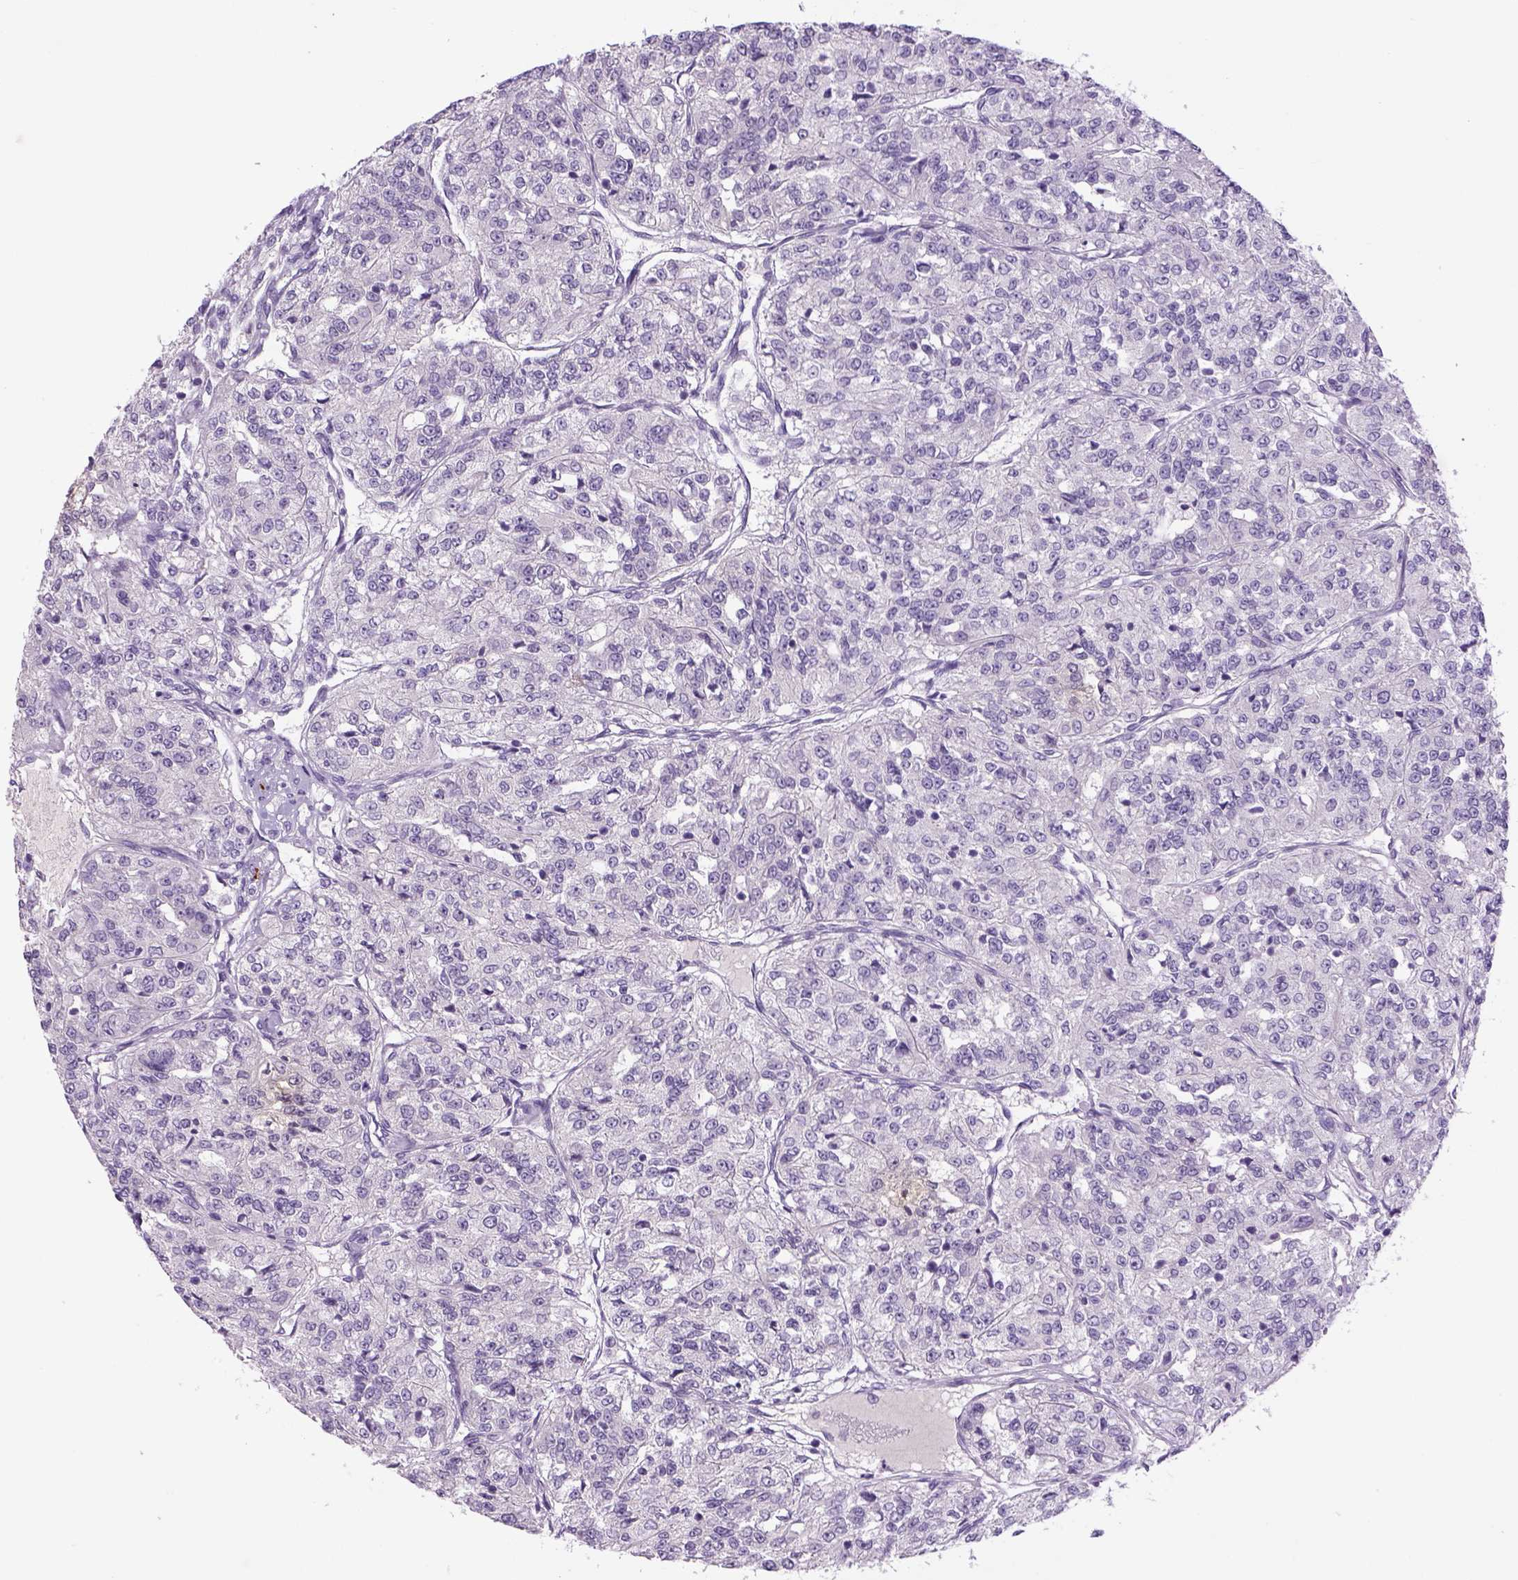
{"staining": {"intensity": "negative", "quantity": "none", "location": "none"}, "tissue": "renal cancer", "cell_type": "Tumor cells", "image_type": "cancer", "snomed": [{"axis": "morphology", "description": "Adenocarcinoma, NOS"}, {"axis": "topography", "description": "Kidney"}], "caption": "This is a photomicrograph of IHC staining of adenocarcinoma (renal), which shows no expression in tumor cells.", "gene": "DBH", "patient": {"sex": "female", "age": 63}}